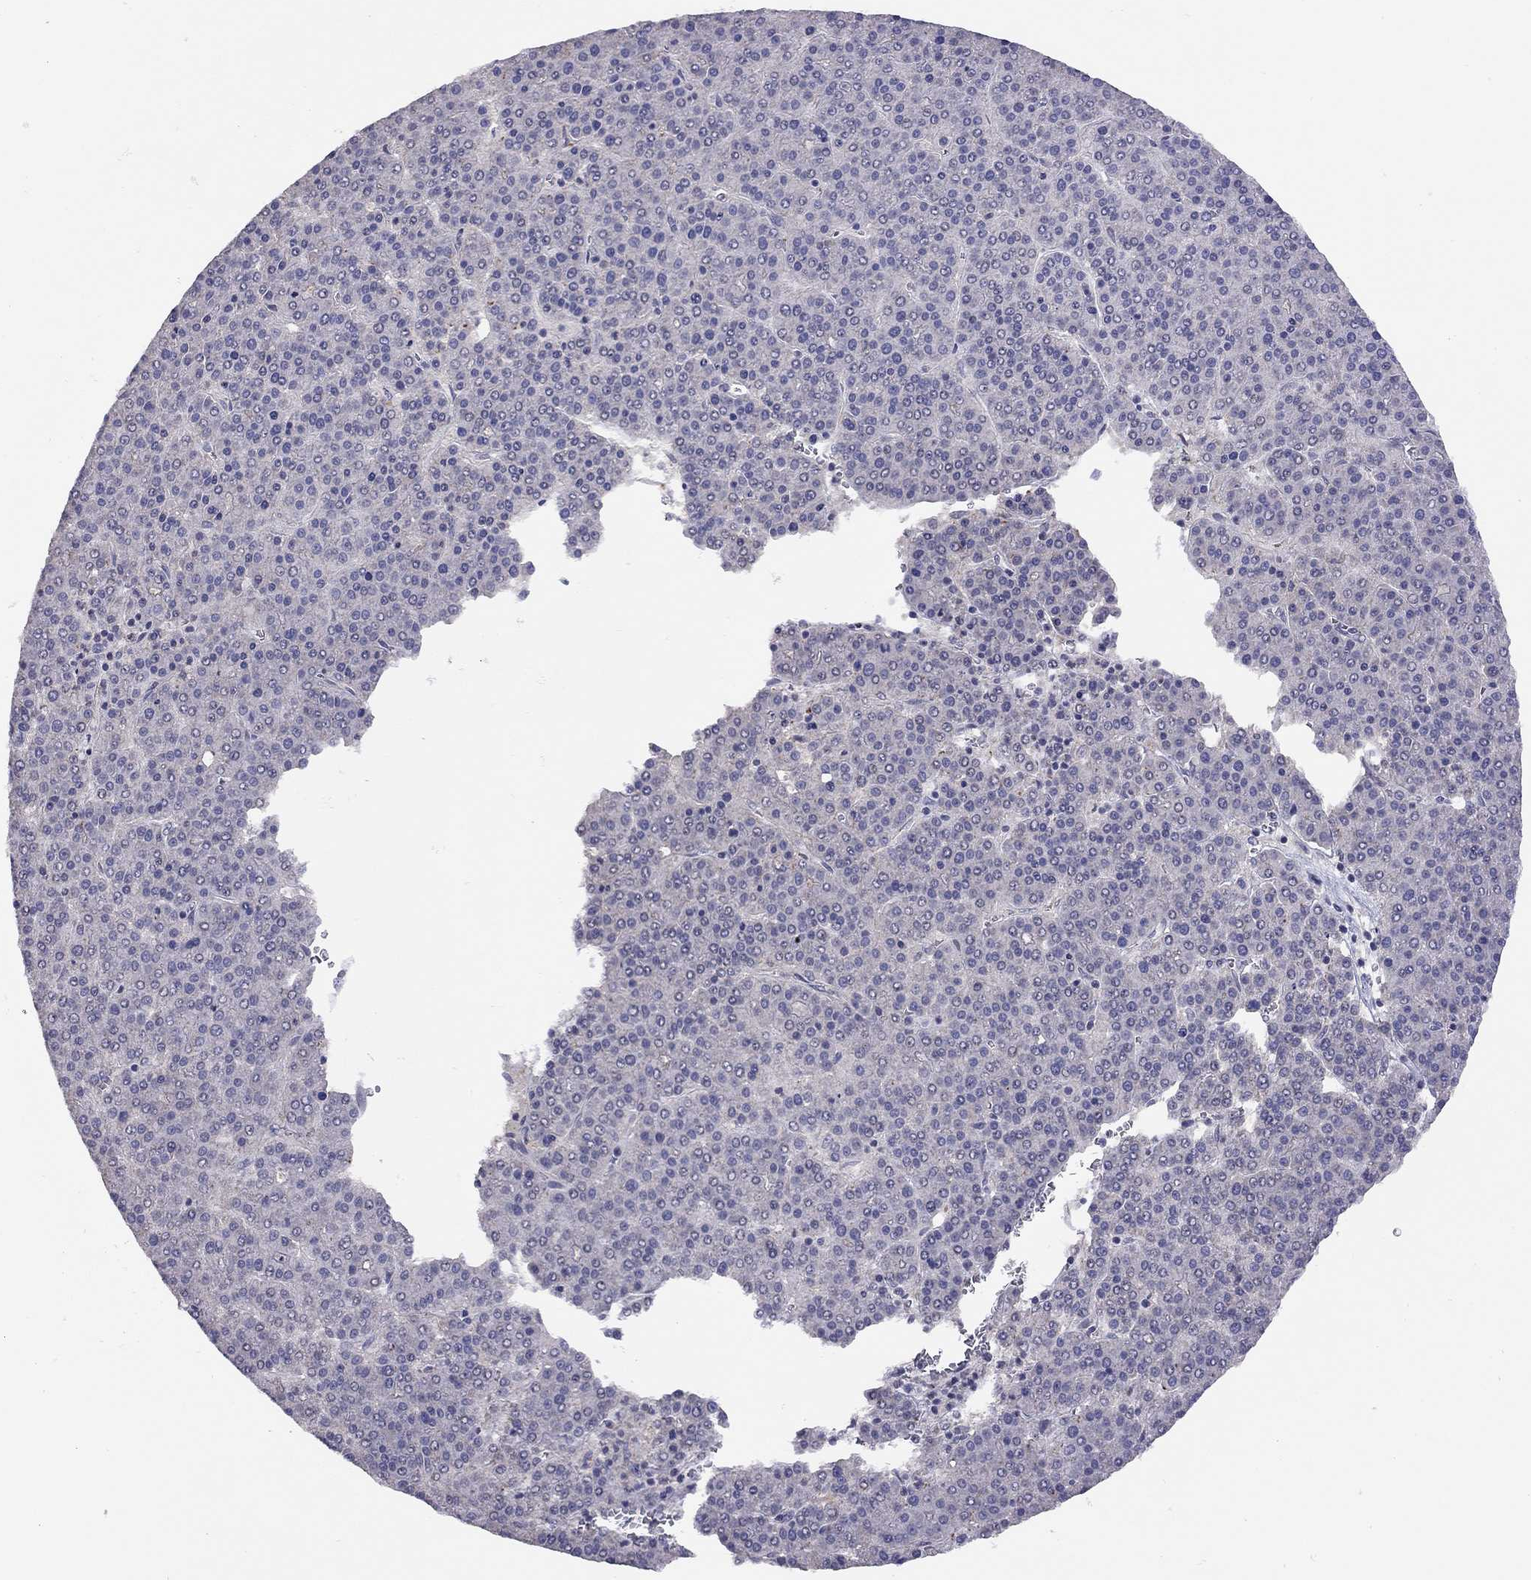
{"staining": {"intensity": "negative", "quantity": "none", "location": "none"}, "tissue": "liver cancer", "cell_type": "Tumor cells", "image_type": "cancer", "snomed": [{"axis": "morphology", "description": "Carcinoma, Hepatocellular, NOS"}, {"axis": "topography", "description": "Liver"}], "caption": "A photomicrograph of hepatocellular carcinoma (liver) stained for a protein exhibits no brown staining in tumor cells. Brightfield microscopy of immunohistochemistry stained with DAB (brown) and hematoxylin (blue), captured at high magnification.", "gene": "RTP5", "patient": {"sex": "female", "age": 58}}